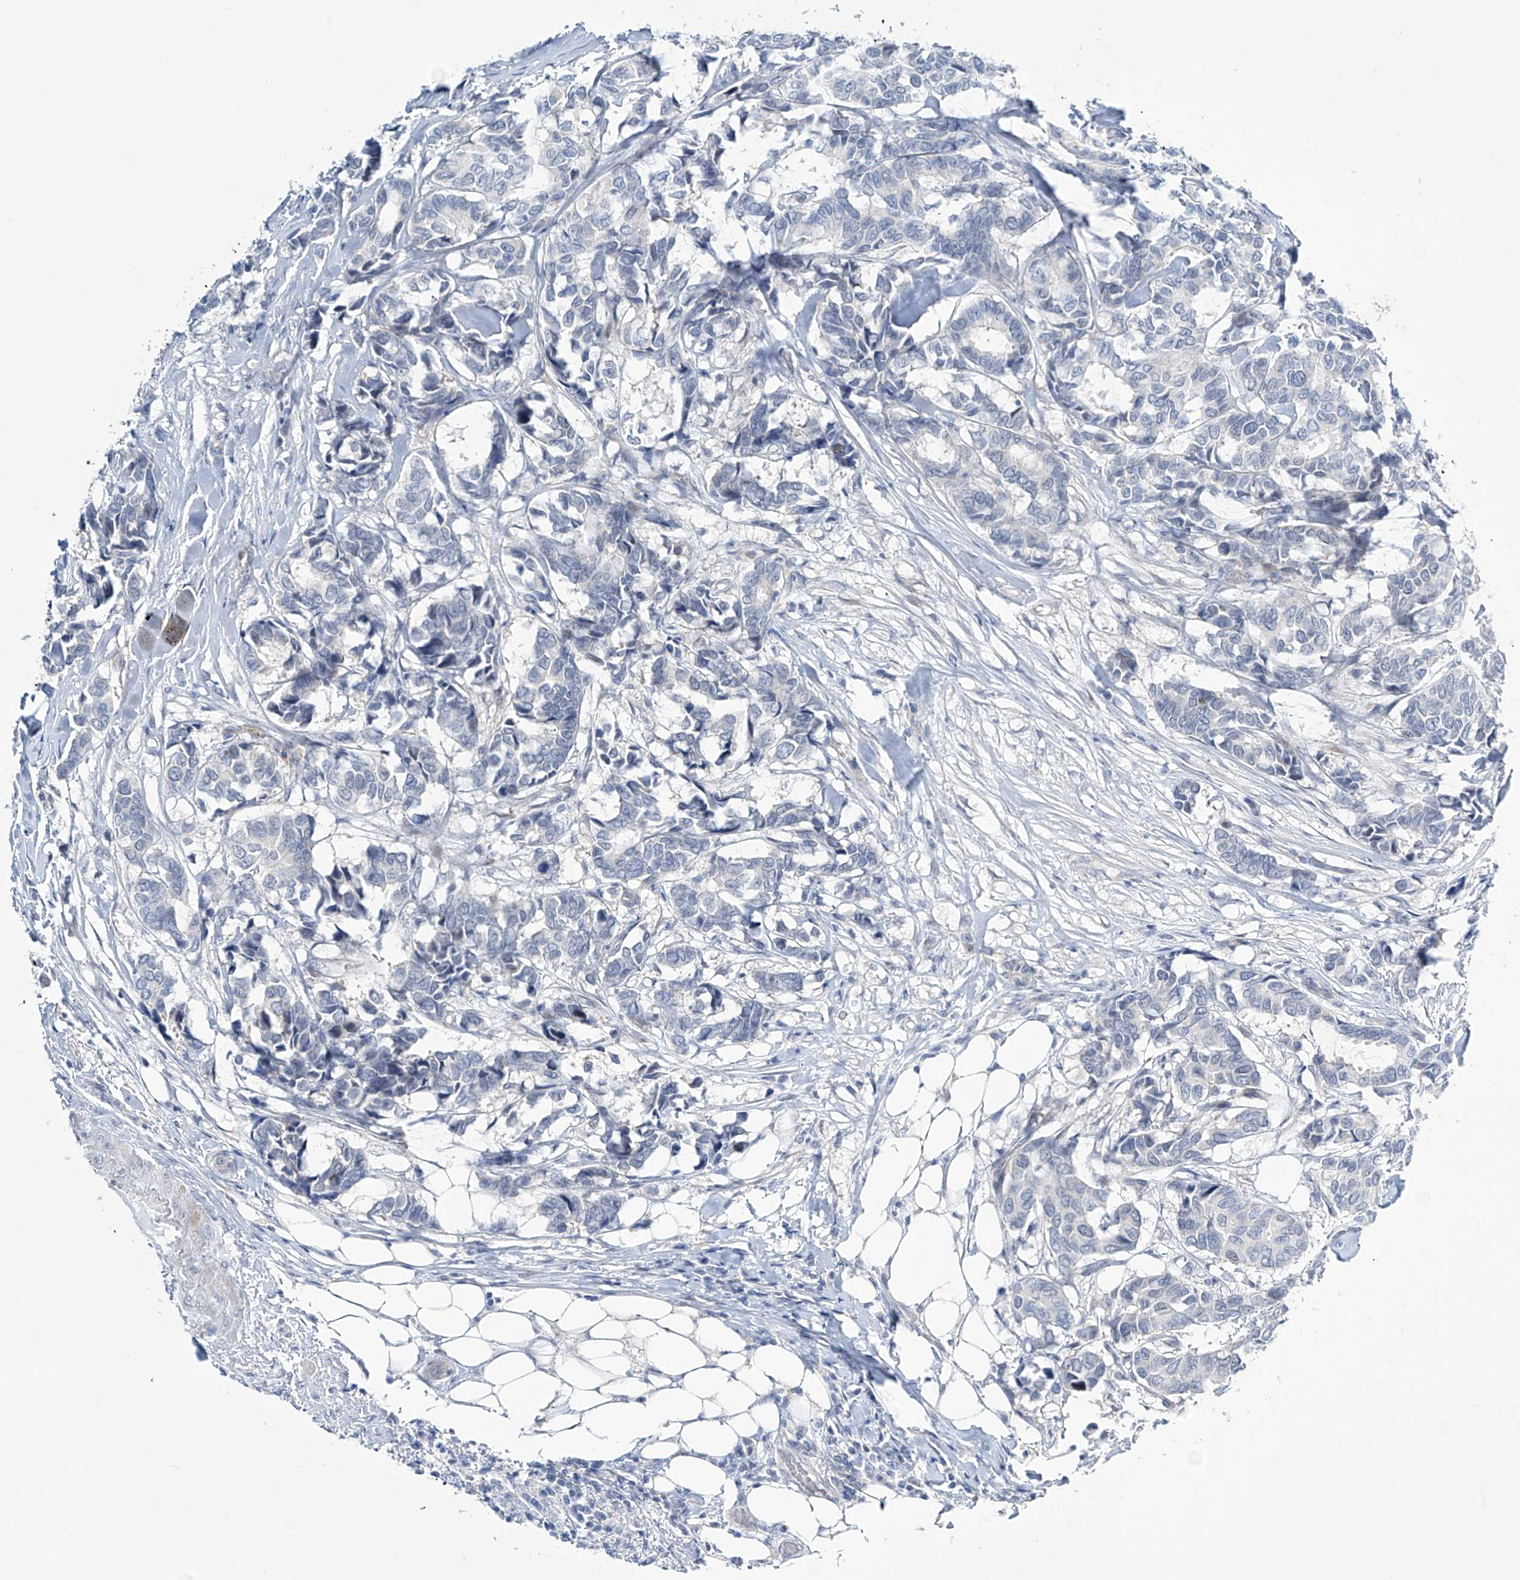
{"staining": {"intensity": "negative", "quantity": "none", "location": "none"}, "tissue": "breast cancer", "cell_type": "Tumor cells", "image_type": "cancer", "snomed": [{"axis": "morphology", "description": "Duct carcinoma"}, {"axis": "topography", "description": "Breast"}], "caption": "This is an immunohistochemistry (IHC) photomicrograph of infiltrating ductal carcinoma (breast). There is no positivity in tumor cells.", "gene": "TRIM60", "patient": {"sex": "female", "age": 87}}